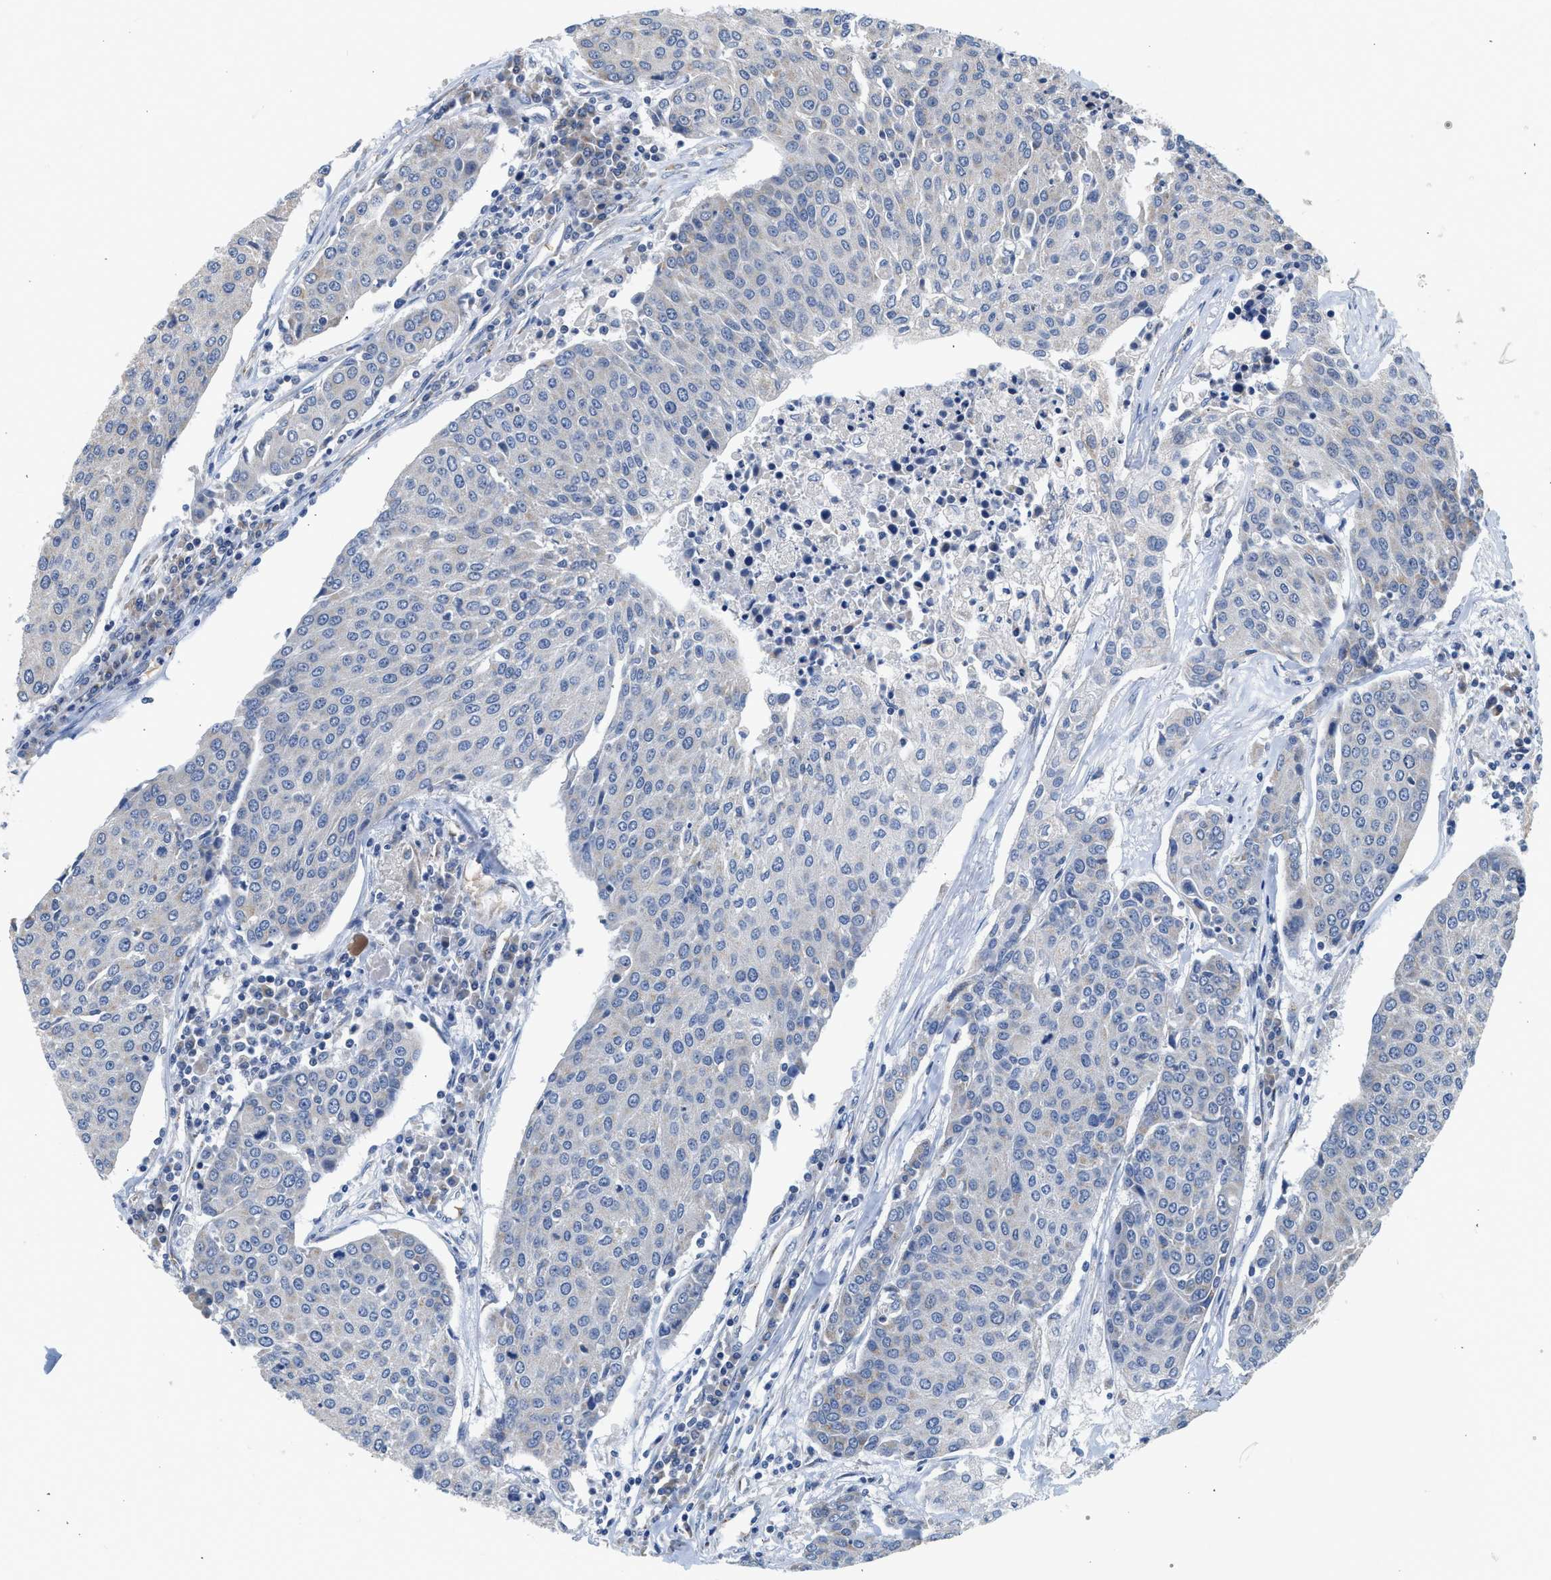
{"staining": {"intensity": "negative", "quantity": "none", "location": "none"}, "tissue": "urothelial cancer", "cell_type": "Tumor cells", "image_type": "cancer", "snomed": [{"axis": "morphology", "description": "Urothelial carcinoma, High grade"}, {"axis": "topography", "description": "Urinary bladder"}], "caption": "Human high-grade urothelial carcinoma stained for a protein using immunohistochemistry displays no staining in tumor cells.", "gene": "PIM1", "patient": {"sex": "female", "age": 85}}